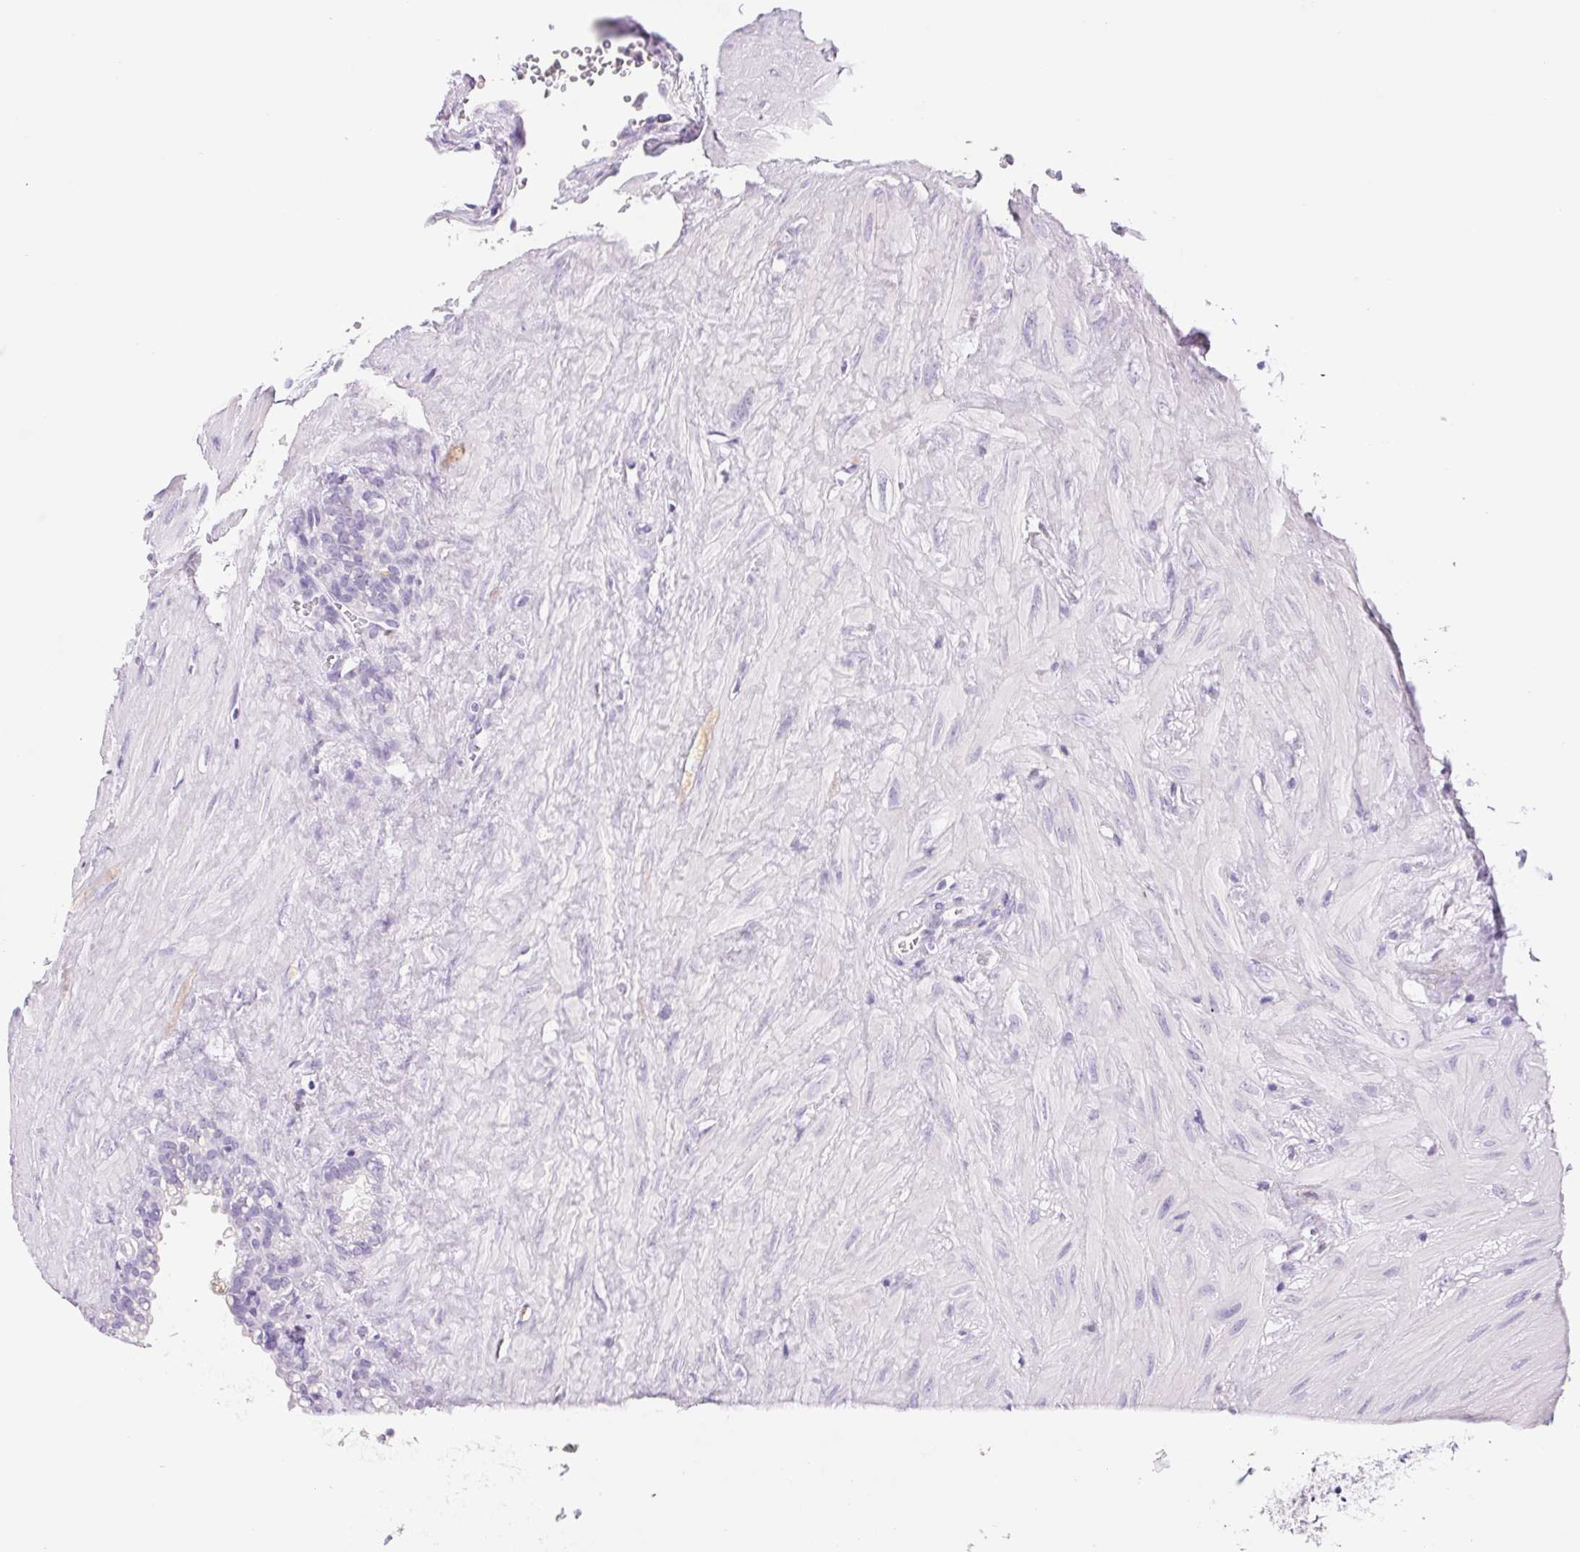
{"staining": {"intensity": "negative", "quantity": "none", "location": "none"}, "tissue": "seminal vesicle", "cell_type": "Glandular cells", "image_type": "normal", "snomed": [{"axis": "morphology", "description": "Normal tissue, NOS"}, {"axis": "topography", "description": "Seminal veicle"}], "caption": "Protein analysis of normal seminal vesicle shows no significant positivity in glandular cells. (DAB IHC, high magnification).", "gene": "ASGR2", "patient": {"sex": "male", "age": 76}}